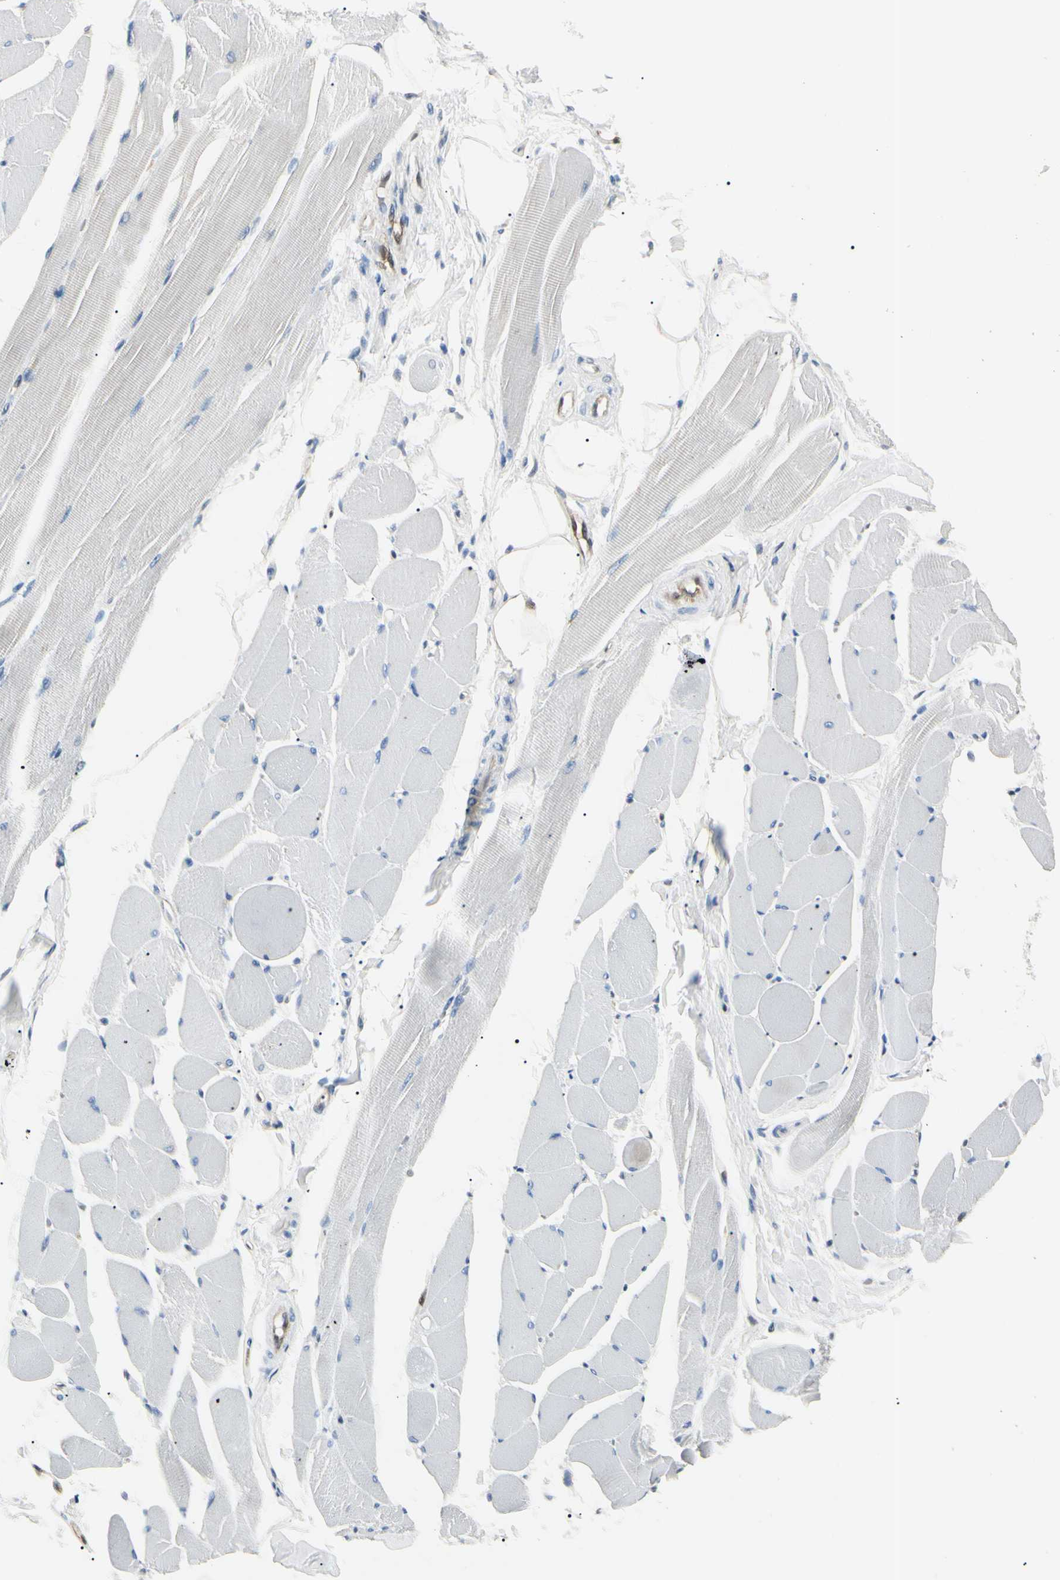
{"staining": {"intensity": "negative", "quantity": "none", "location": "none"}, "tissue": "skeletal muscle", "cell_type": "Myocytes", "image_type": "normal", "snomed": [{"axis": "morphology", "description": "Normal tissue, NOS"}, {"axis": "topography", "description": "Skeletal muscle"}, {"axis": "topography", "description": "Peripheral nerve tissue"}], "caption": "A micrograph of skeletal muscle stained for a protein displays no brown staining in myocytes. The staining was performed using DAB to visualize the protein expression in brown, while the nuclei were stained in blue with hematoxylin (Magnification: 20x).", "gene": "AKR1C3", "patient": {"sex": "female", "age": 84}}